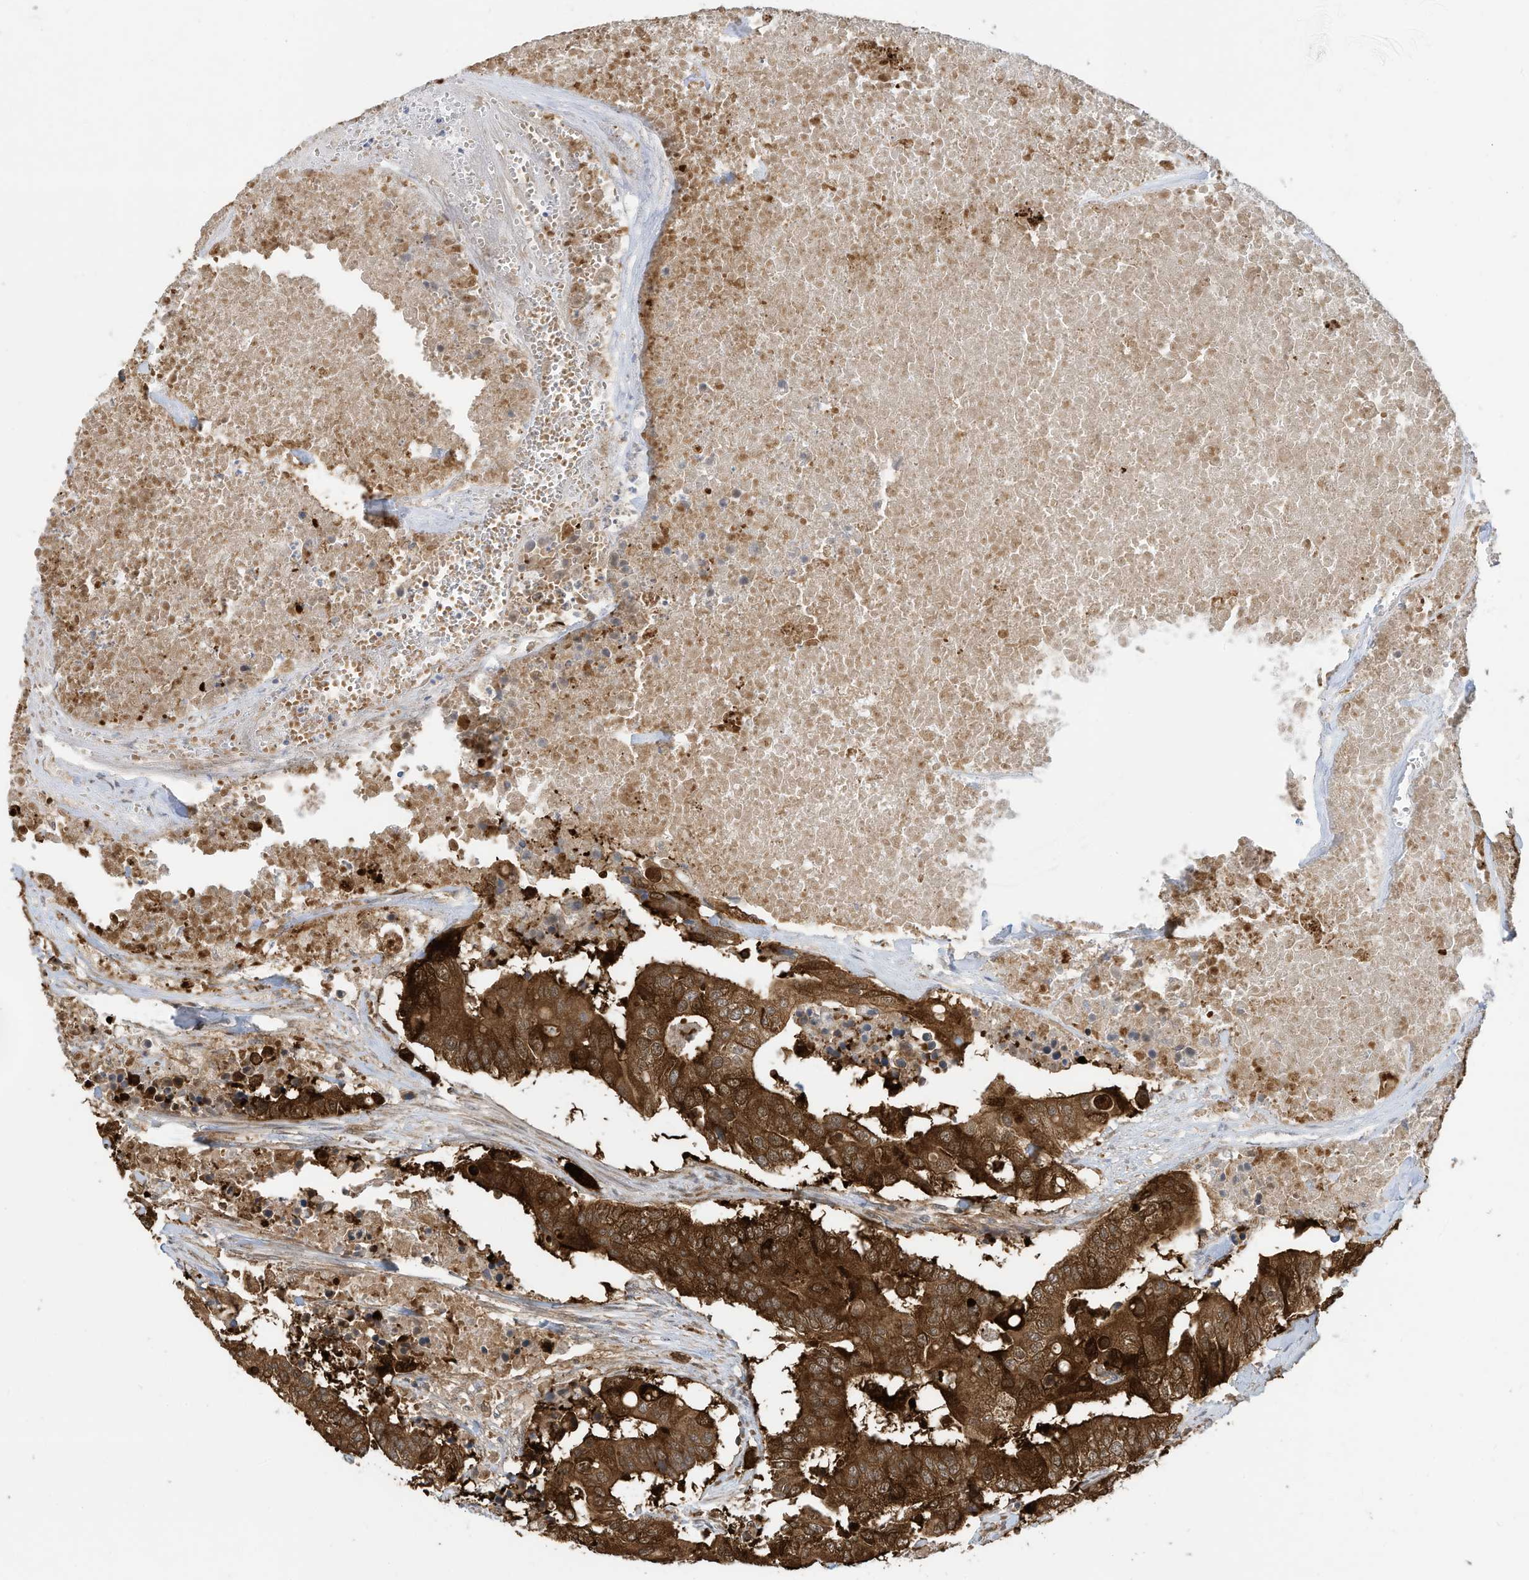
{"staining": {"intensity": "strong", "quantity": ">75%", "location": "cytoplasmic/membranous"}, "tissue": "colorectal cancer", "cell_type": "Tumor cells", "image_type": "cancer", "snomed": [{"axis": "morphology", "description": "Adenocarcinoma, NOS"}, {"axis": "topography", "description": "Colon"}], "caption": "An IHC micrograph of tumor tissue is shown. Protein staining in brown labels strong cytoplasmic/membranous positivity in colorectal cancer within tumor cells.", "gene": "USE1", "patient": {"sex": "male", "age": 77}}